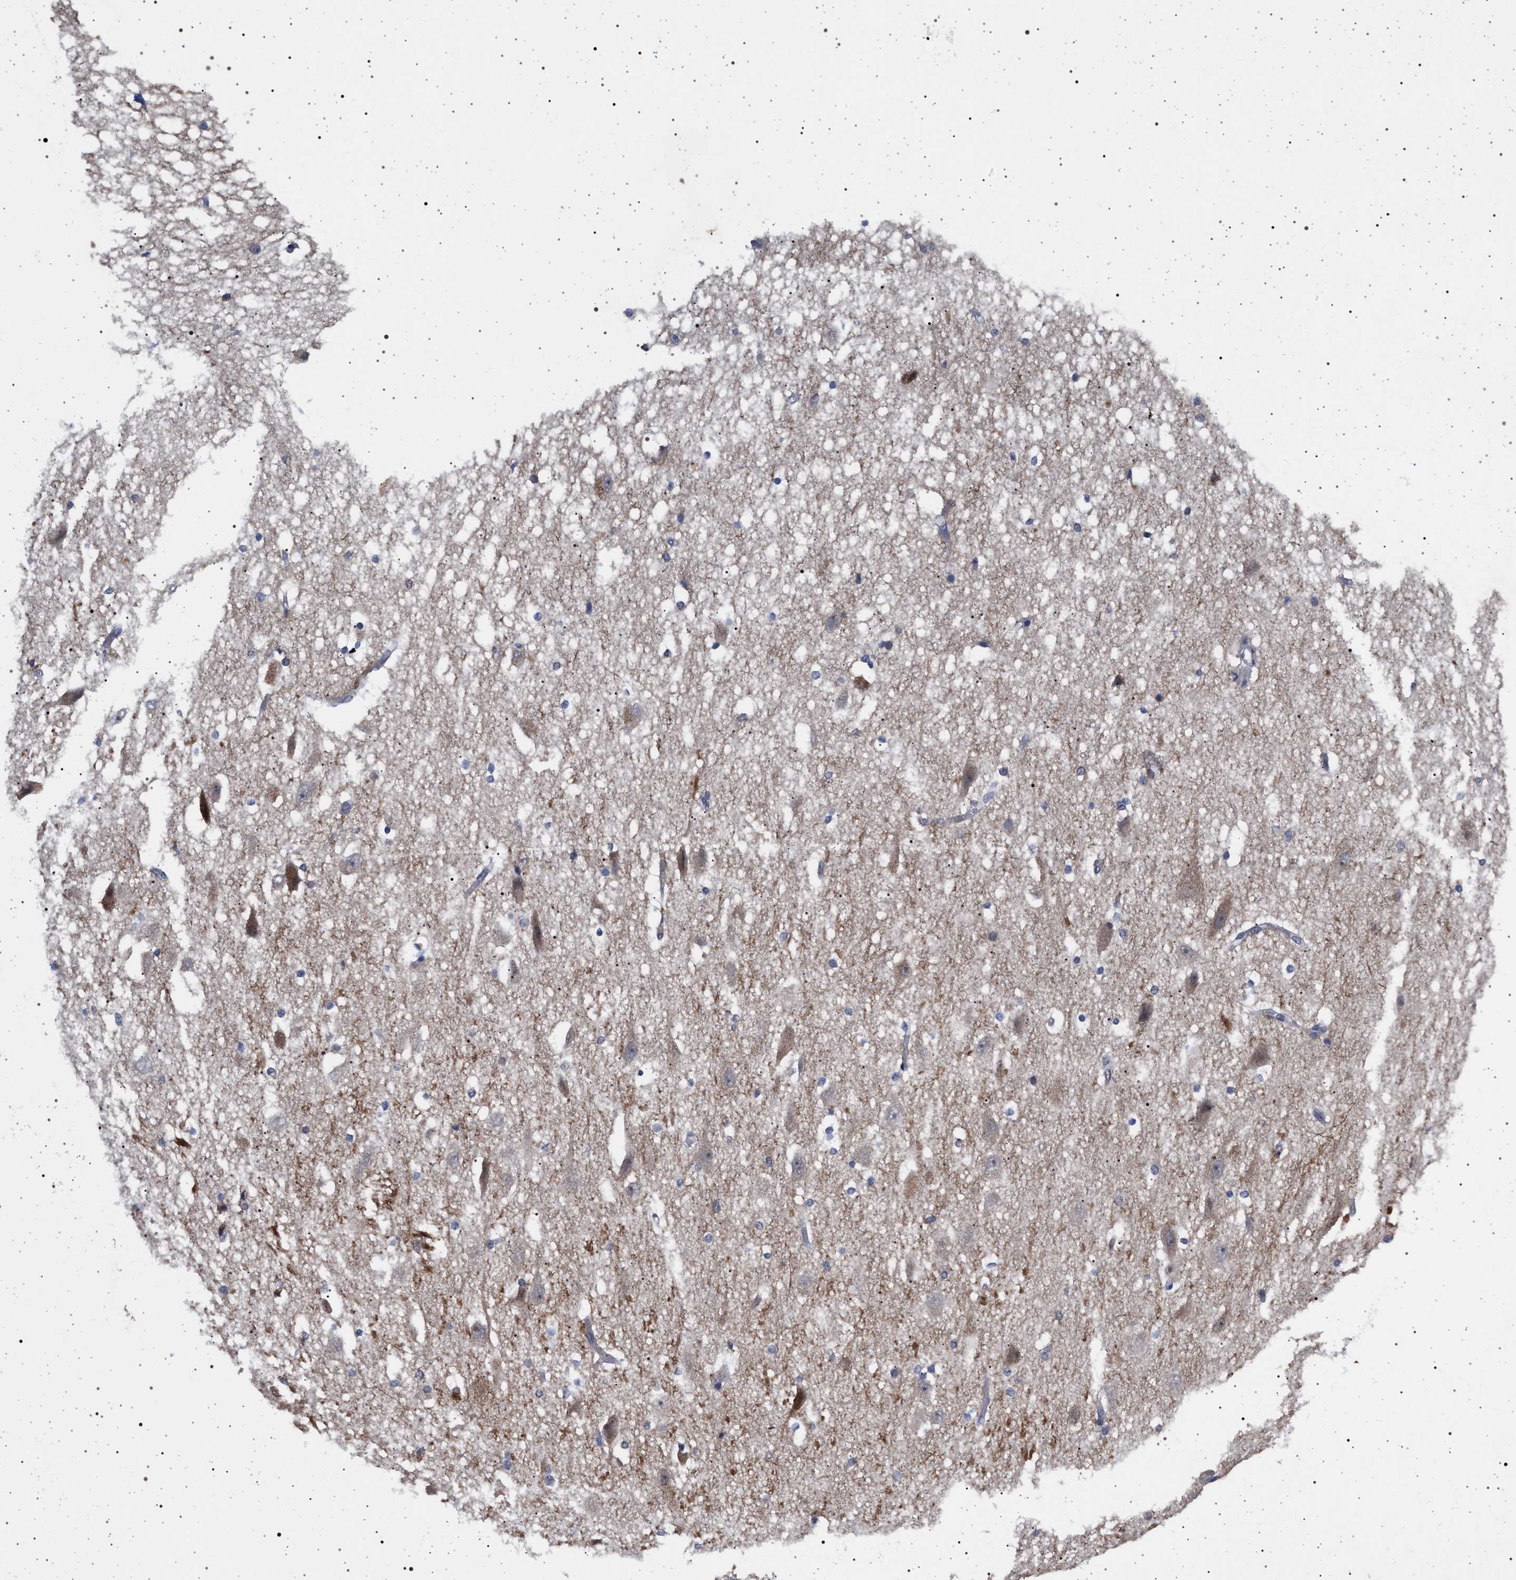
{"staining": {"intensity": "moderate", "quantity": "<25%", "location": "cytoplasmic/membranous"}, "tissue": "hippocampus", "cell_type": "Glial cells", "image_type": "normal", "snomed": [{"axis": "morphology", "description": "Normal tissue, NOS"}, {"axis": "topography", "description": "Hippocampus"}], "caption": "DAB (3,3'-diaminobenzidine) immunohistochemical staining of unremarkable hippocampus exhibits moderate cytoplasmic/membranous protein staining in about <25% of glial cells.", "gene": "RBM48", "patient": {"sex": "female", "age": 19}}